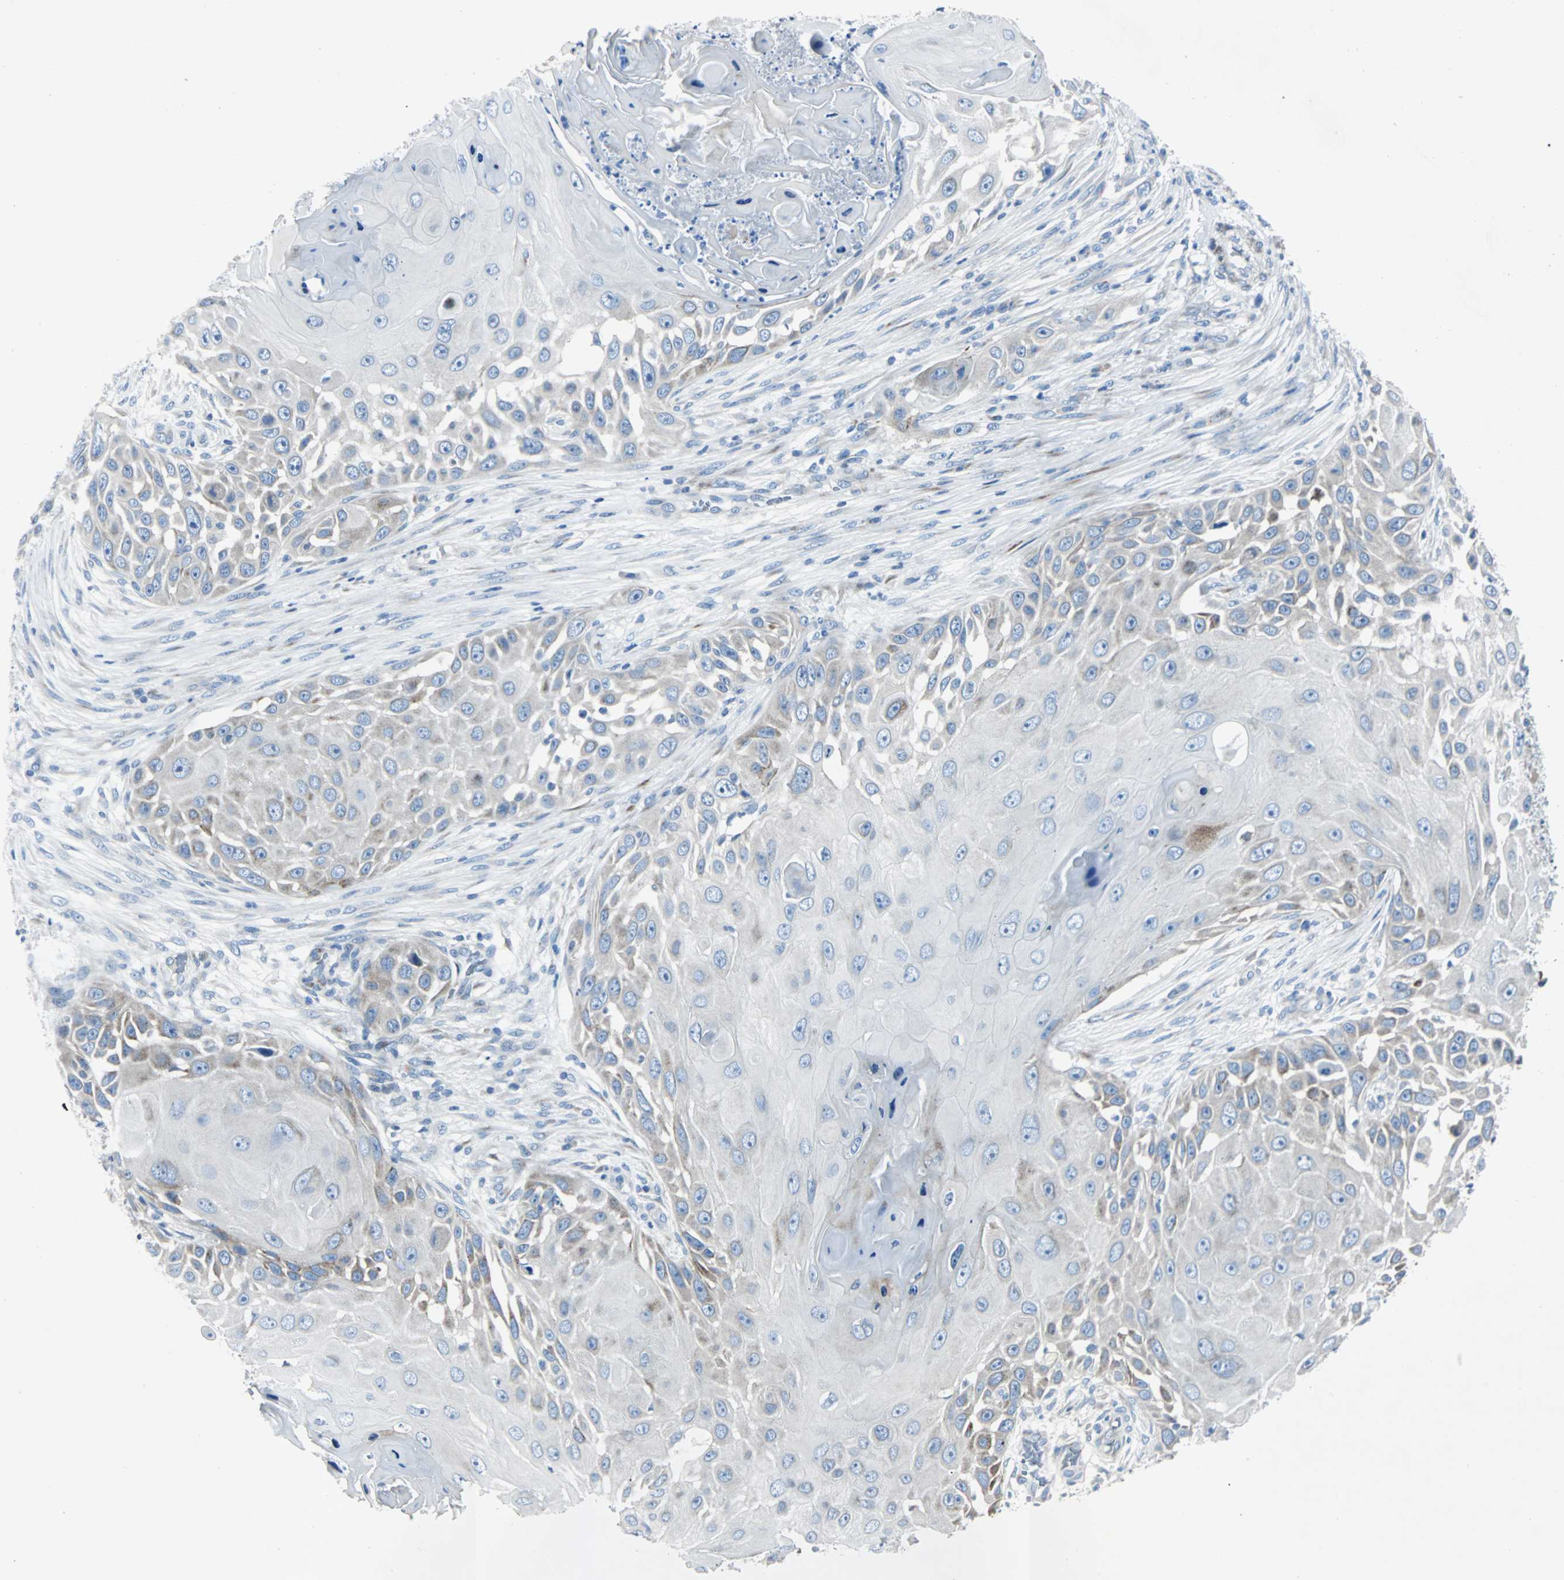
{"staining": {"intensity": "weak", "quantity": "25%-75%", "location": "cytoplasmic/membranous"}, "tissue": "skin cancer", "cell_type": "Tumor cells", "image_type": "cancer", "snomed": [{"axis": "morphology", "description": "Squamous cell carcinoma, NOS"}, {"axis": "topography", "description": "Skin"}], "caption": "Brown immunohistochemical staining in human squamous cell carcinoma (skin) reveals weak cytoplasmic/membranous positivity in about 25%-75% of tumor cells. The staining was performed using DAB to visualize the protein expression in brown, while the nuclei were stained in blue with hematoxylin (Magnification: 20x).", "gene": "BBC3", "patient": {"sex": "female", "age": 44}}